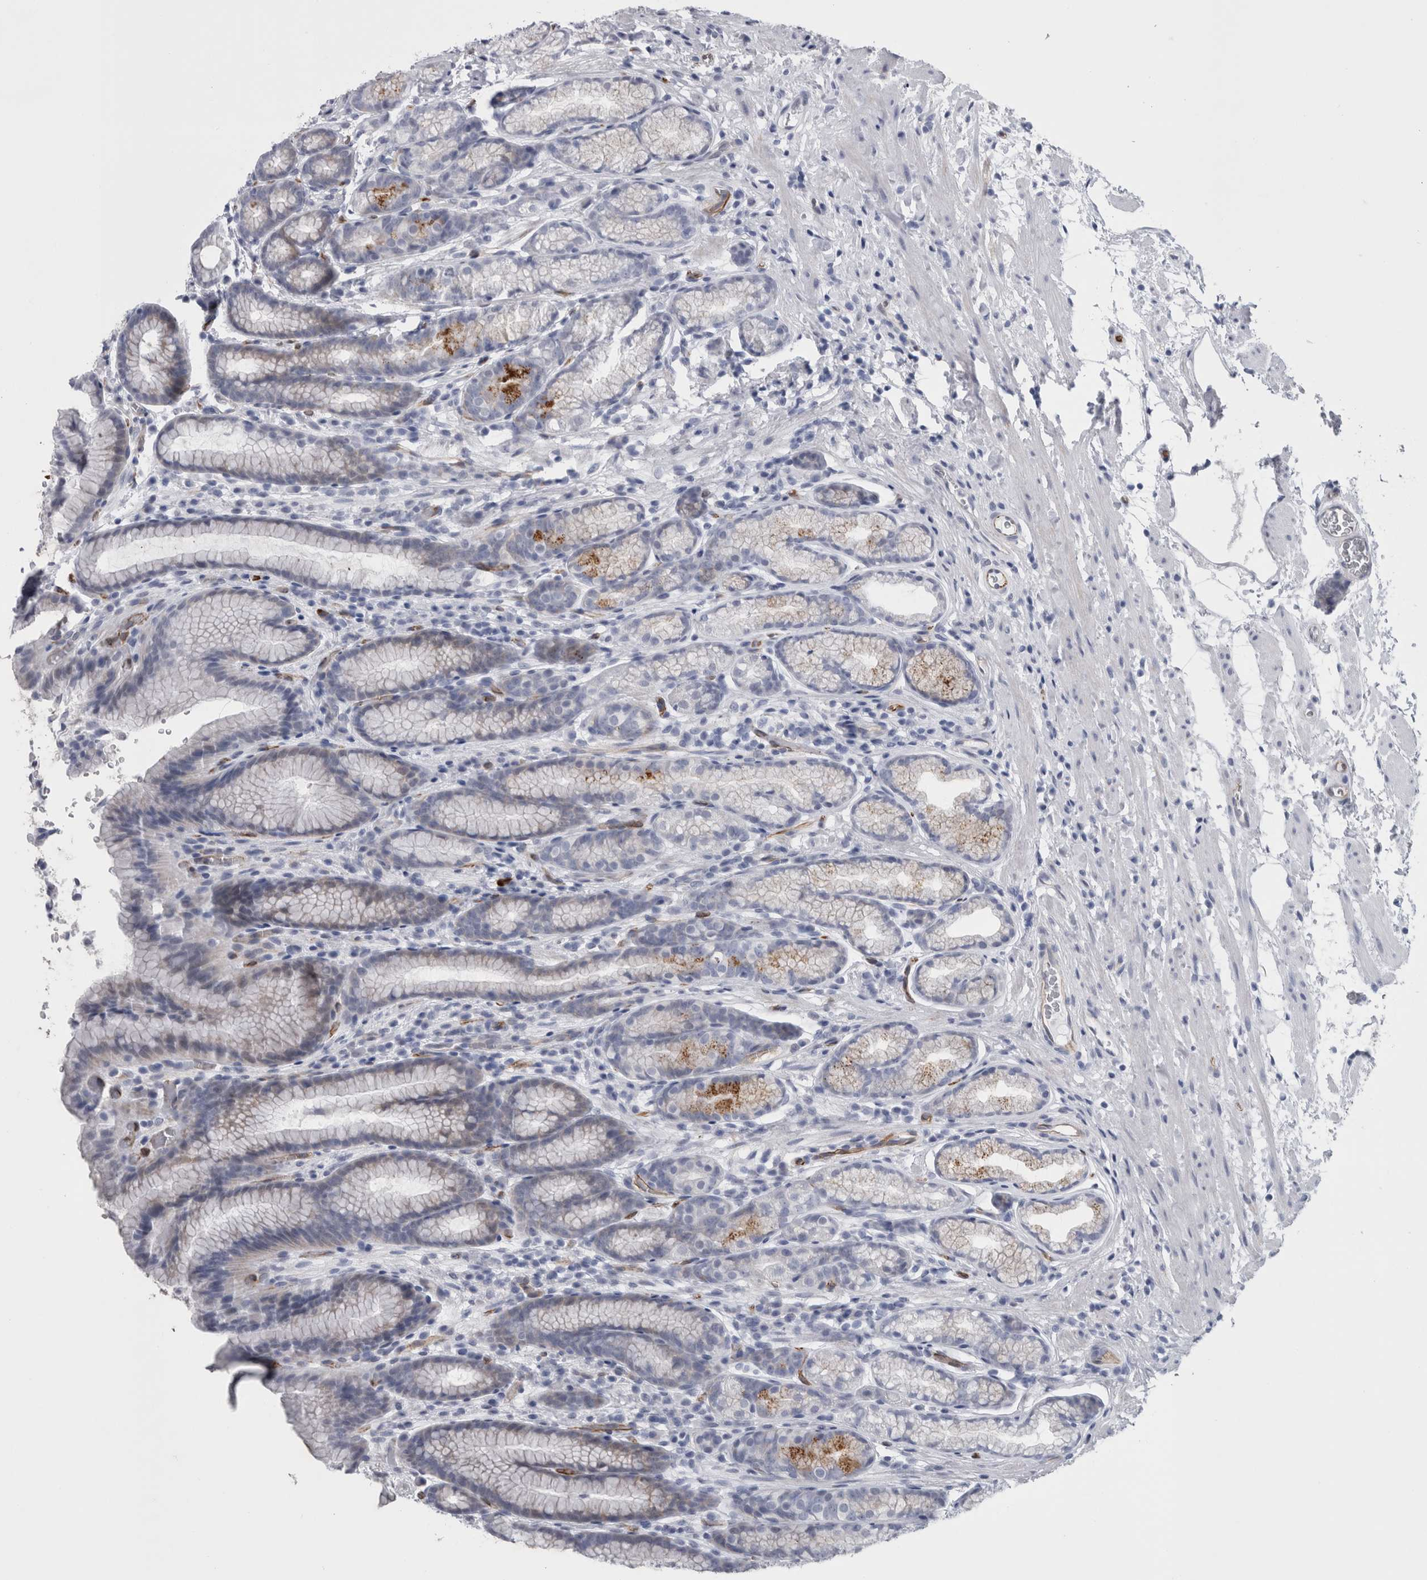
{"staining": {"intensity": "moderate", "quantity": "<25%", "location": "cytoplasmic/membranous"}, "tissue": "stomach", "cell_type": "Glandular cells", "image_type": "normal", "snomed": [{"axis": "morphology", "description": "Normal tissue, NOS"}, {"axis": "topography", "description": "Stomach"}], "caption": "Immunohistochemical staining of unremarkable human stomach reveals low levels of moderate cytoplasmic/membranous positivity in approximately <25% of glandular cells. (Brightfield microscopy of DAB IHC at high magnification).", "gene": "VWDE", "patient": {"sex": "male", "age": 42}}